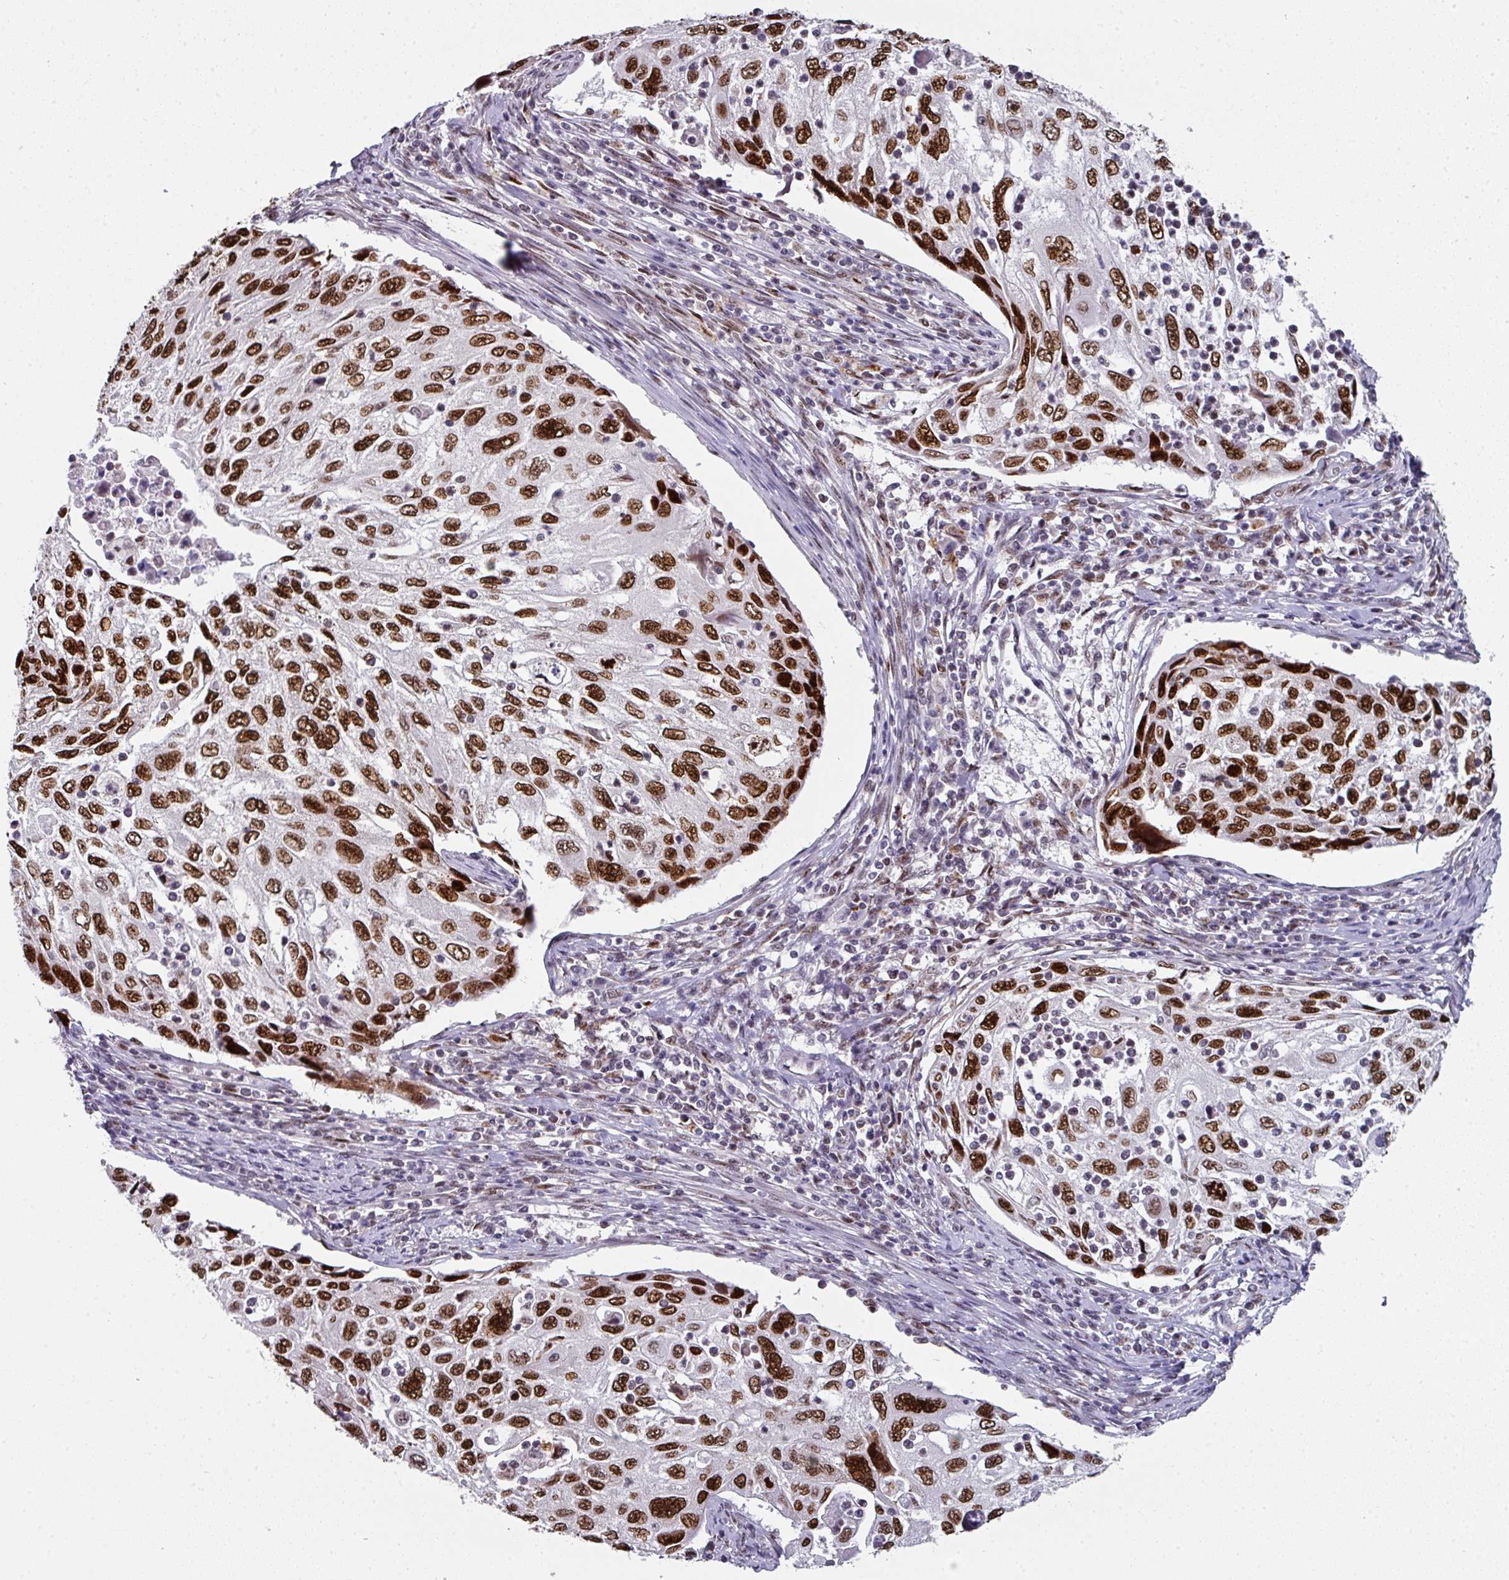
{"staining": {"intensity": "strong", "quantity": ">75%", "location": "nuclear"}, "tissue": "cervical cancer", "cell_type": "Tumor cells", "image_type": "cancer", "snomed": [{"axis": "morphology", "description": "Squamous cell carcinoma, NOS"}, {"axis": "topography", "description": "Cervix"}], "caption": "Protein analysis of cervical squamous cell carcinoma tissue demonstrates strong nuclear positivity in about >75% of tumor cells.", "gene": "RAD50", "patient": {"sex": "female", "age": 70}}